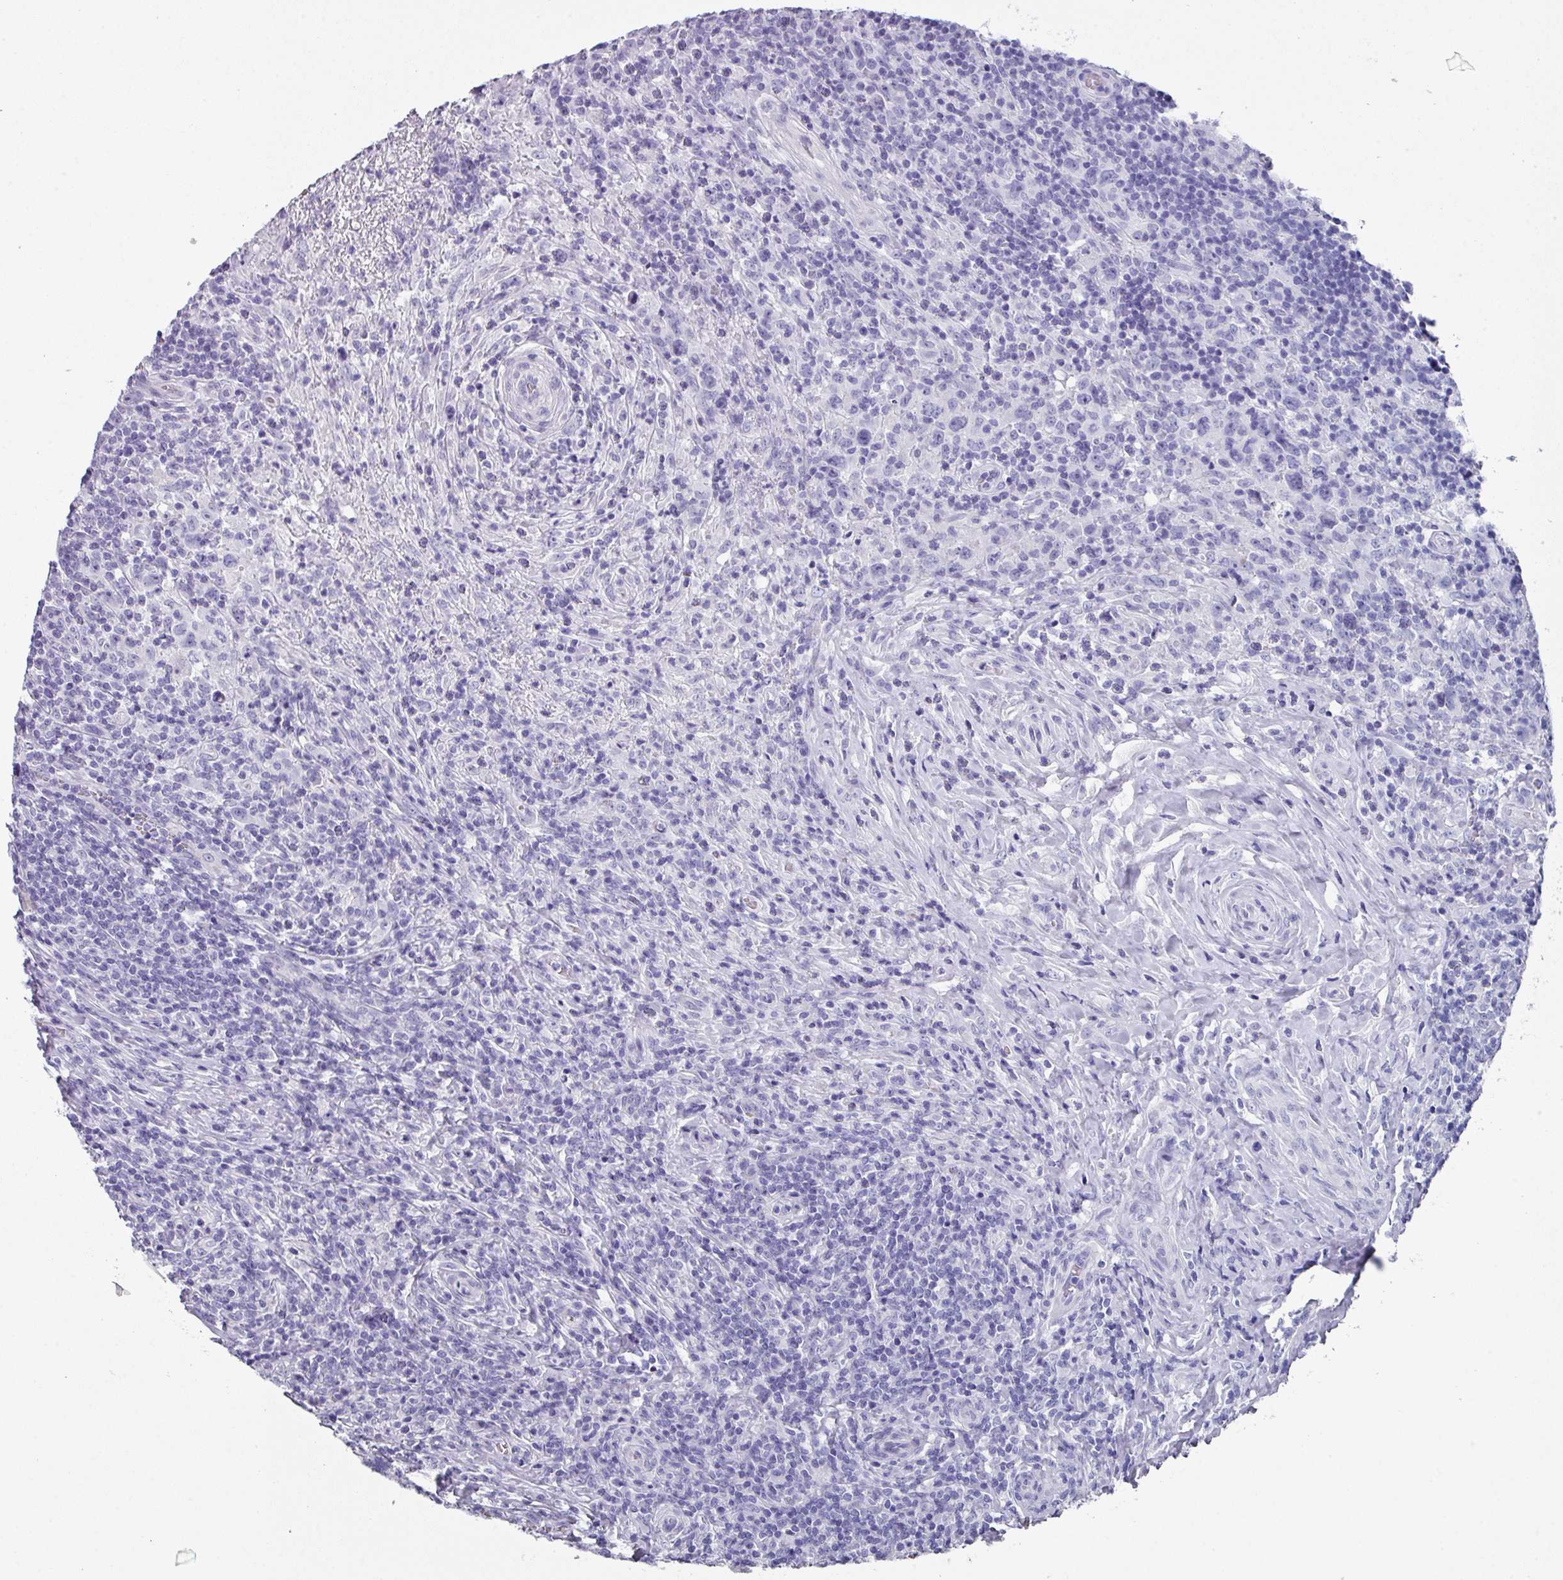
{"staining": {"intensity": "negative", "quantity": "none", "location": "none"}, "tissue": "lymphoma", "cell_type": "Tumor cells", "image_type": "cancer", "snomed": [{"axis": "morphology", "description": "Hodgkin's disease, NOS"}, {"axis": "topography", "description": "Lymph node"}], "caption": "Tumor cells are negative for protein expression in human lymphoma.", "gene": "PEX10", "patient": {"sex": "female", "age": 18}}